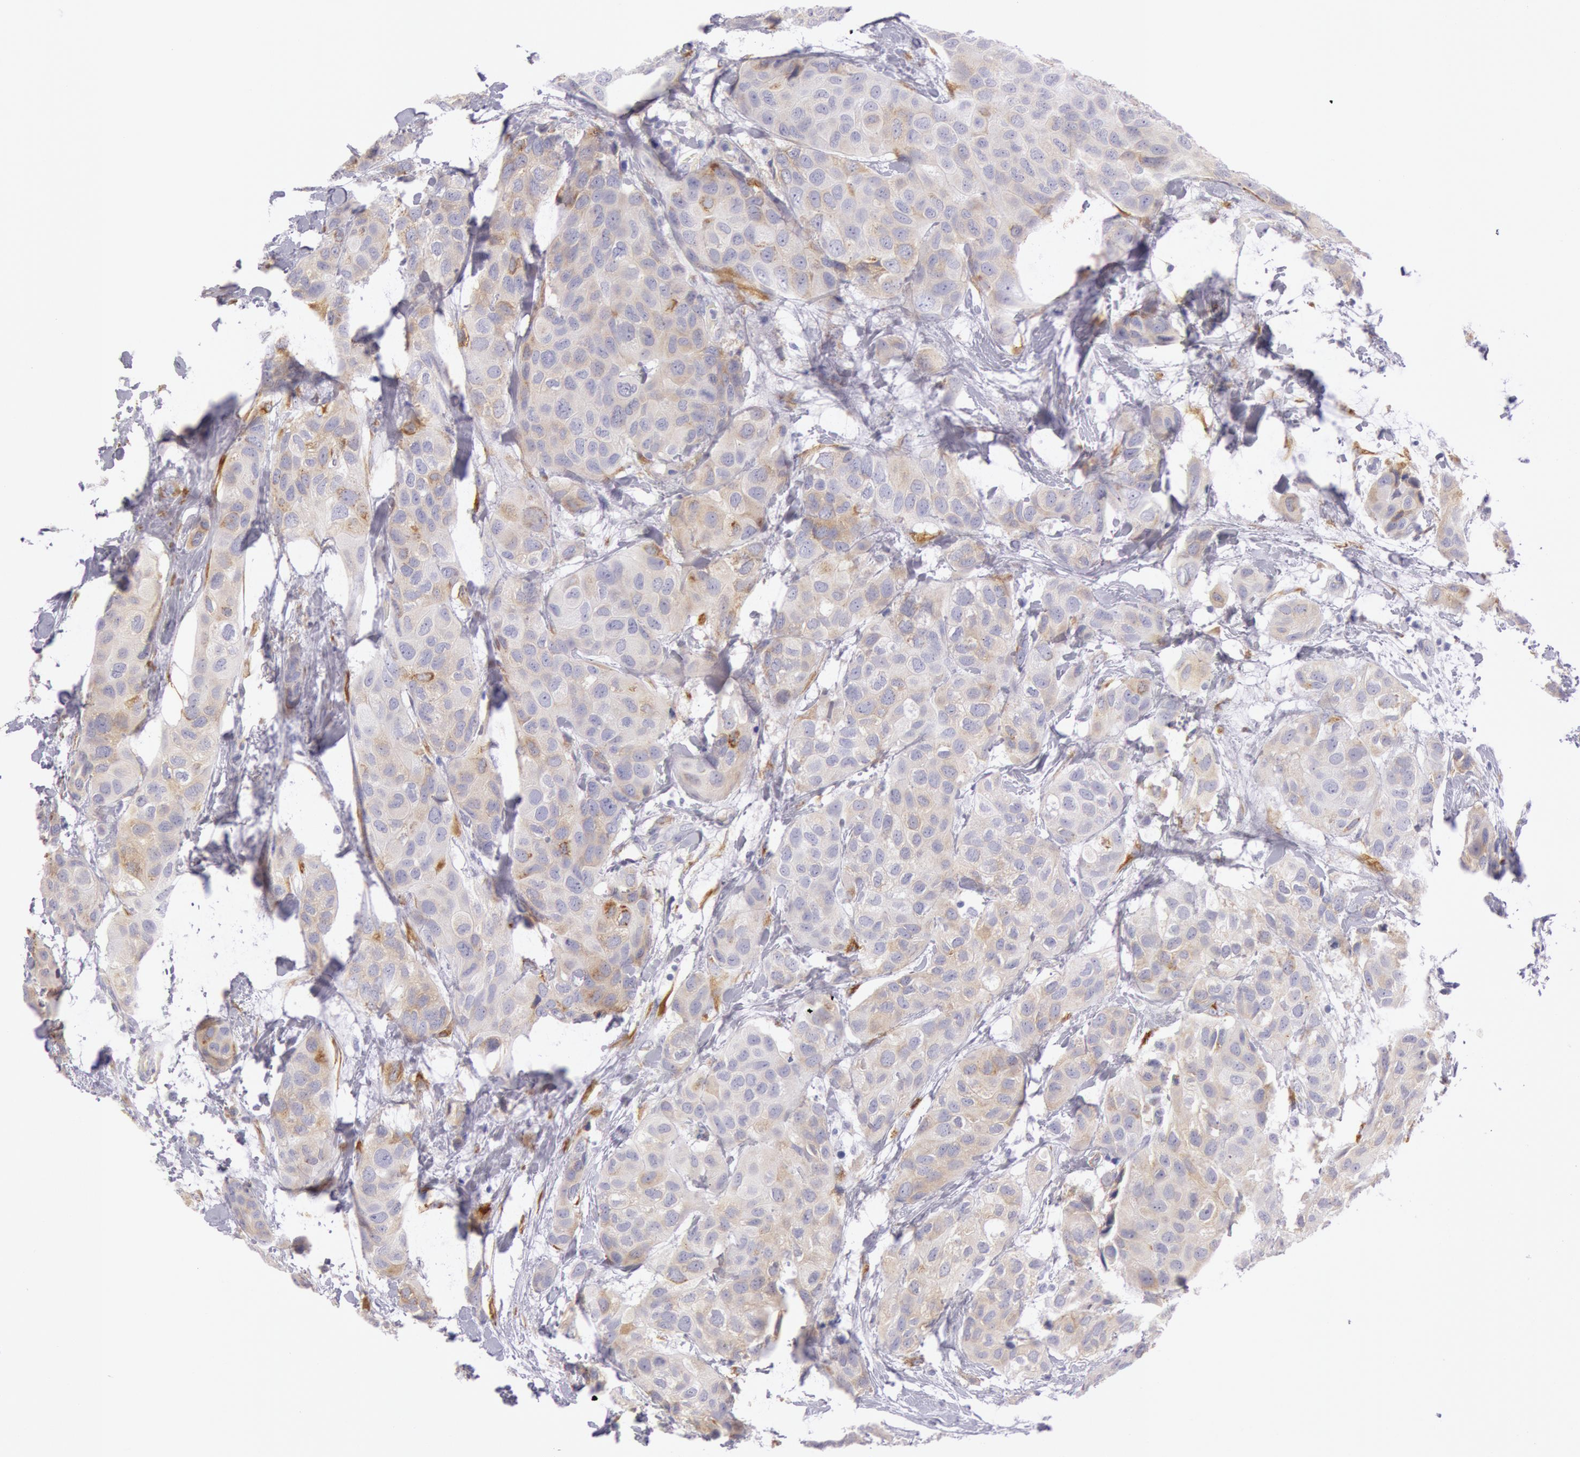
{"staining": {"intensity": "weak", "quantity": "25%-75%", "location": "cytoplasmic/membranous"}, "tissue": "breast cancer", "cell_type": "Tumor cells", "image_type": "cancer", "snomed": [{"axis": "morphology", "description": "Duct carcinoma"}, {"axis": "topography", "description": "Breast"}], "caption": "Immunohistochemistry (IHC) (DAB) staining of human intraductal carcinoma (breast) displays weak cytoplasmic/membranous protein expression in about 25%-75% of tumor cells.", "gene": "CIDEB", "patient": {"sex": "female", "age": 68}}